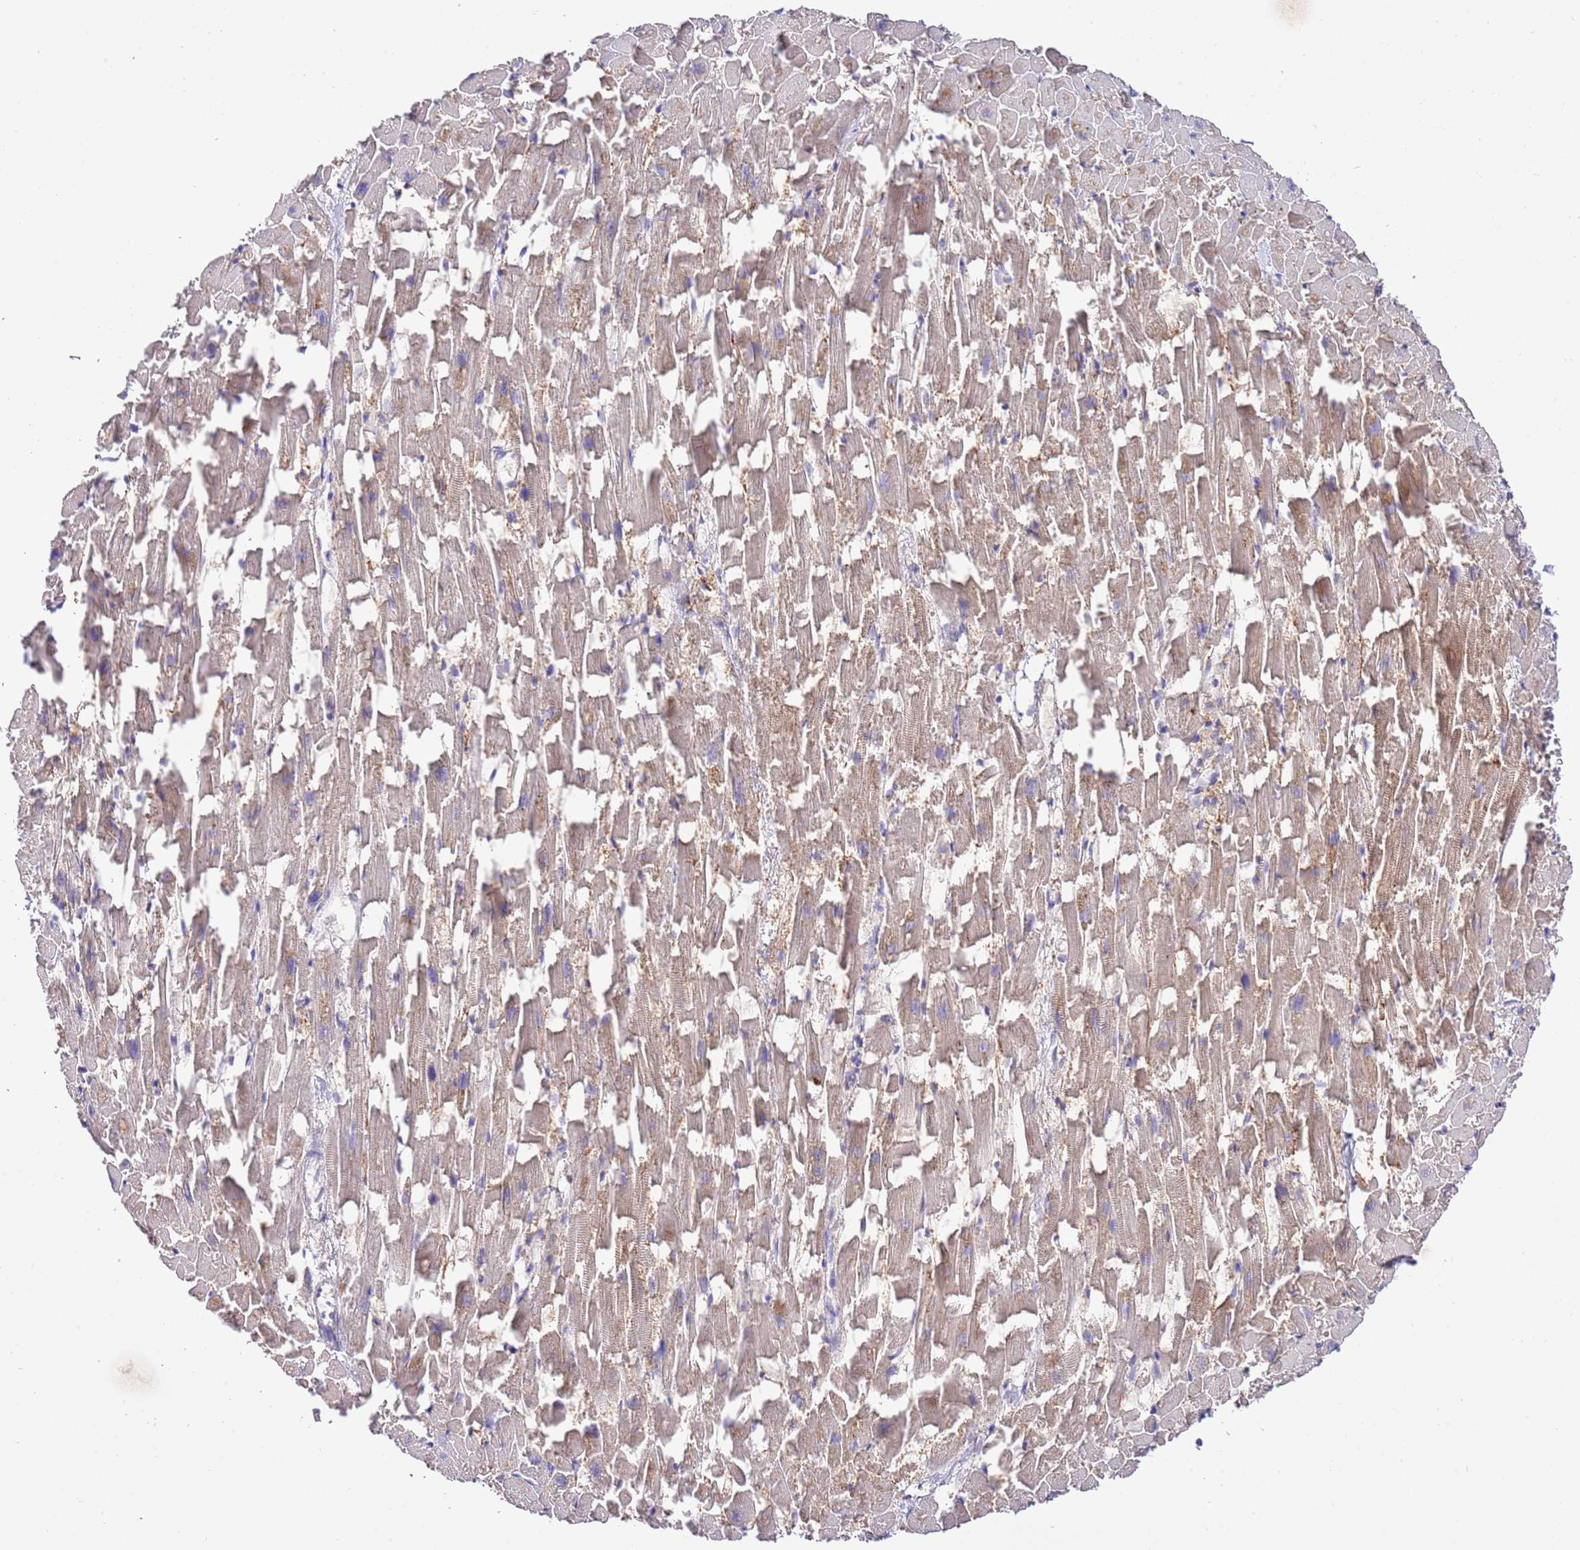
{"staining": {"intensity": "moderate", "quantity": ">75%", "location": "cytoplasmic/membranous"}, "tissue": "heart muscle", "cell_type": "Cardiomyocytes", "image_type": "normal", "snomed": [{"axis": "morphology", "description": "Normal tissue, NOS"}, {"axis": "topography", "description": "Heart"}], "caption": "An image of heart muscle stained for a protein reveals moderate cytoplasmic/membranous brown staining in cardiomyocytes.", "gene": "EFHD1", "patient": {"sex": "female", "age": 64}}